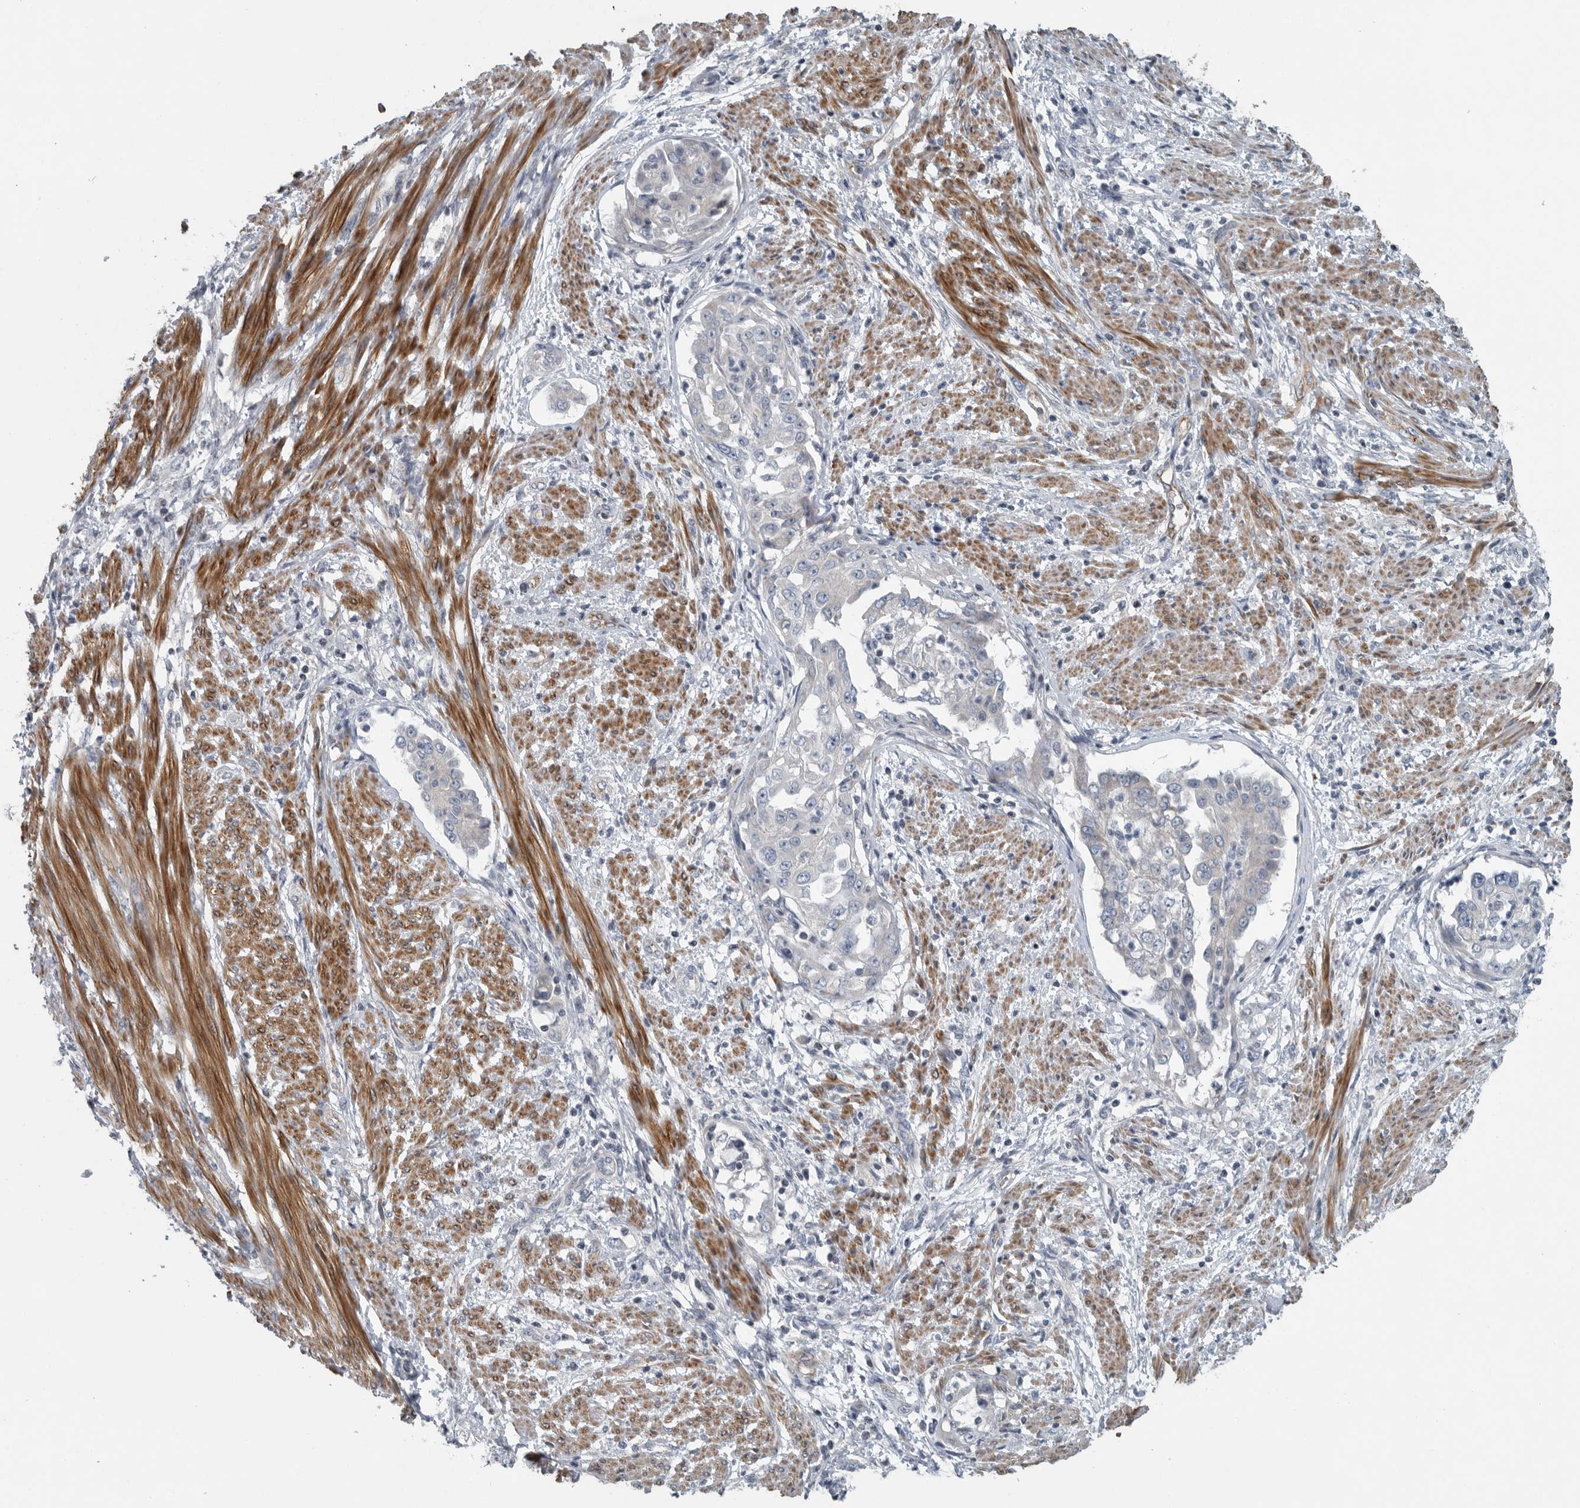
{"staining": {"intensity": "negative", "quantity": "none", "location": "none"}, "tissue": "endometrial cancer", "cell_type": "Tumor cells", "image_type": "cancer", "snomed": [{"axis": "morphology", "description": "Adenocarcinoma, NOS"}, {"axis": "topography", "description": "Endometrium"}], "caption": "Immunohistochemical staining of endometrial cancer shows no significant expression in tumor cells. (DAB (3,3'-diaminobenzidine) immunohistochemistry (IHC) with hematoxylin counter stain).", "gene": "MPP3", "patient": {"sex": "female", "age": 85}}